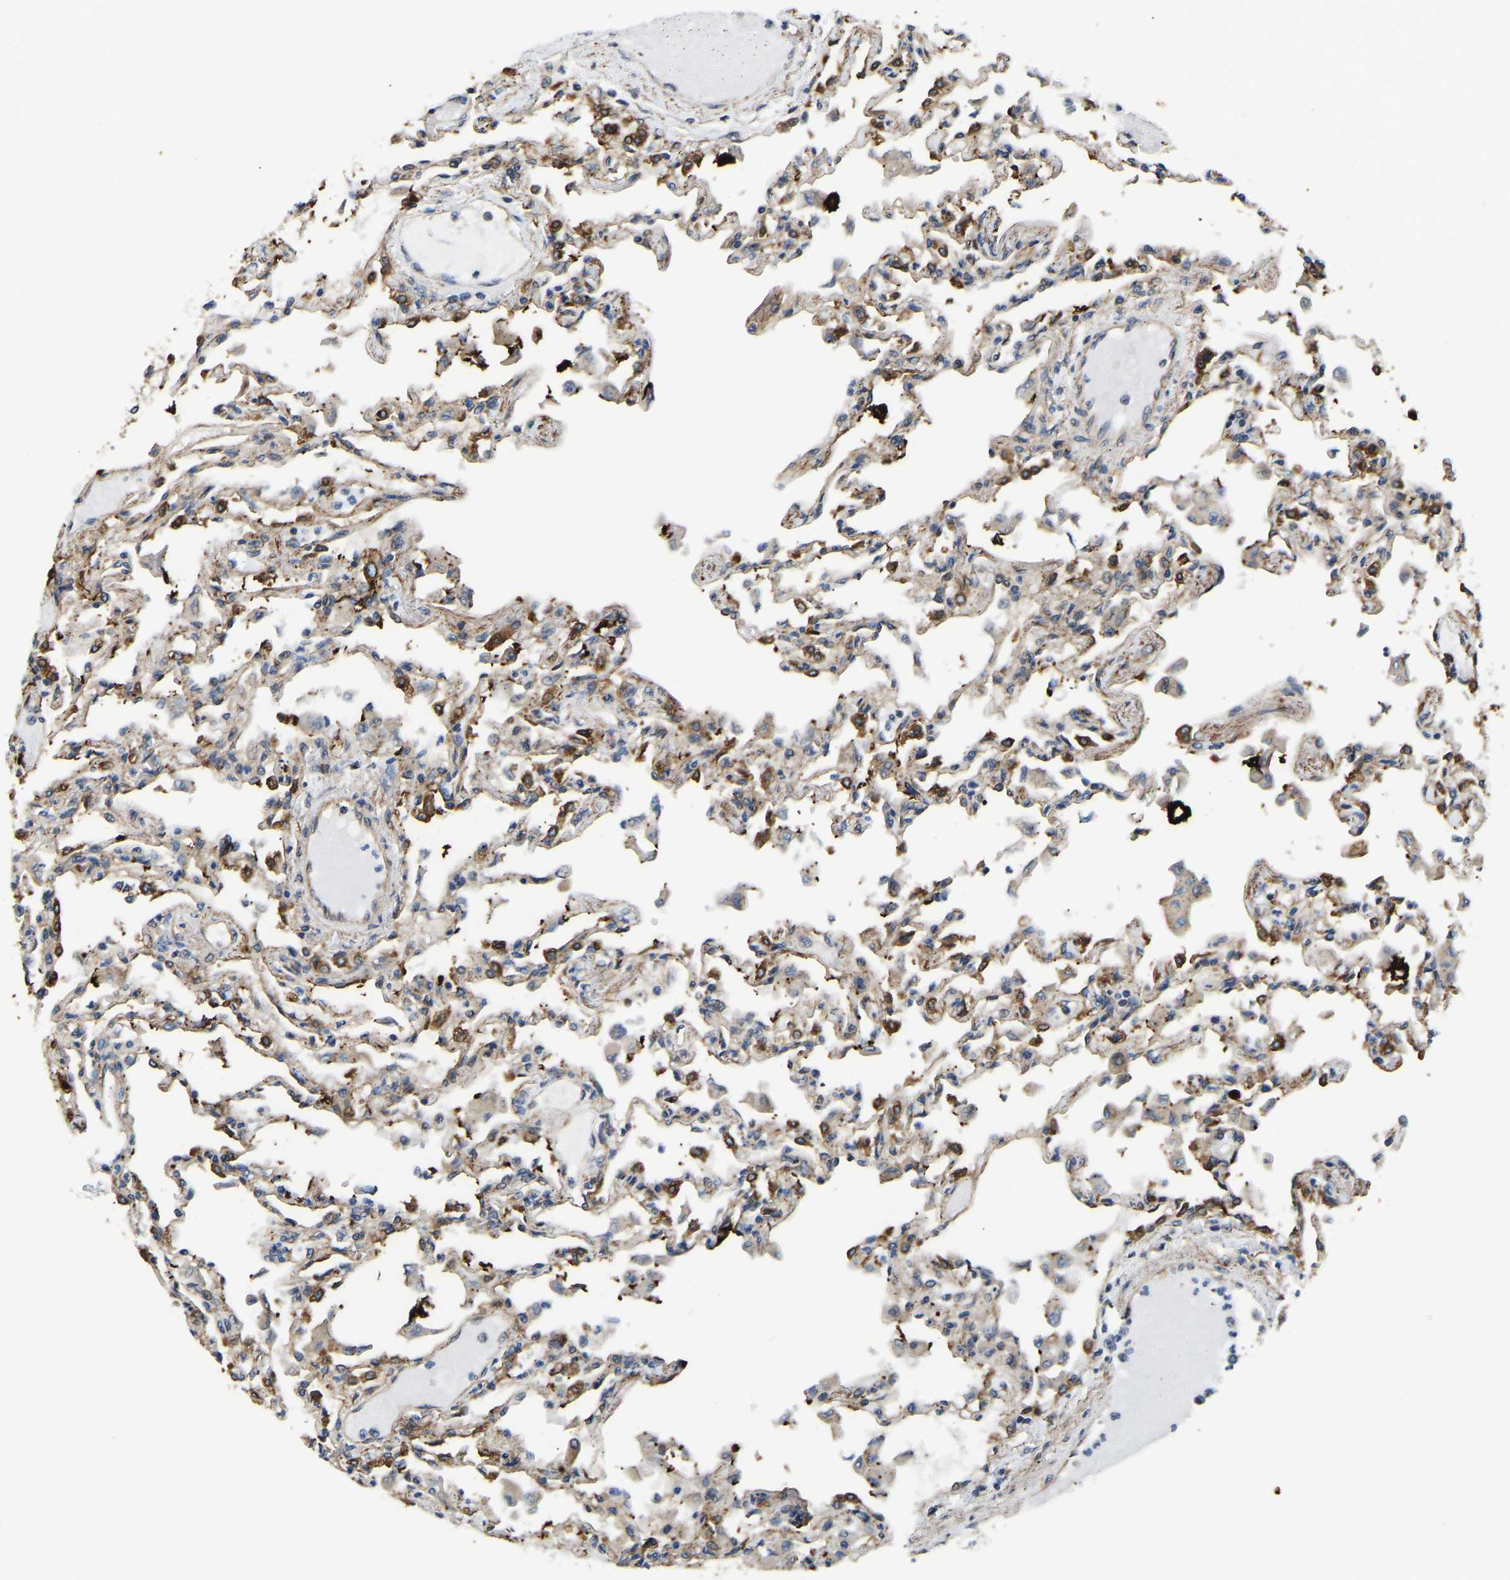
{"staining": {"intensity": "moderate", "quantity": ">75%", "location": "cytoplasmic/membranous"}, "tissue": "lung", "cell_type": "Alveolar cells", "image_type": "normal", "snomed": [{"axis": "morphology", "description": "Normal tissue, NOS"}, {"axis": "topography", "description": "Bronchus"}, {"axis": "topography", "description": "Lung"}], "caption": "DAB immunohistochemical staining of benign lung shows moderate cytoplasmic/membranous protein positivity in approximately >75% of alveolar cells. The staining was performed using DAB to visualize the protein expression in brown, while the nuclei were stained in blue with hematoxylin (Magnification: 20x).", "gene": "ARL6IP5", "patient": {"sex": "female", "age": 49}}